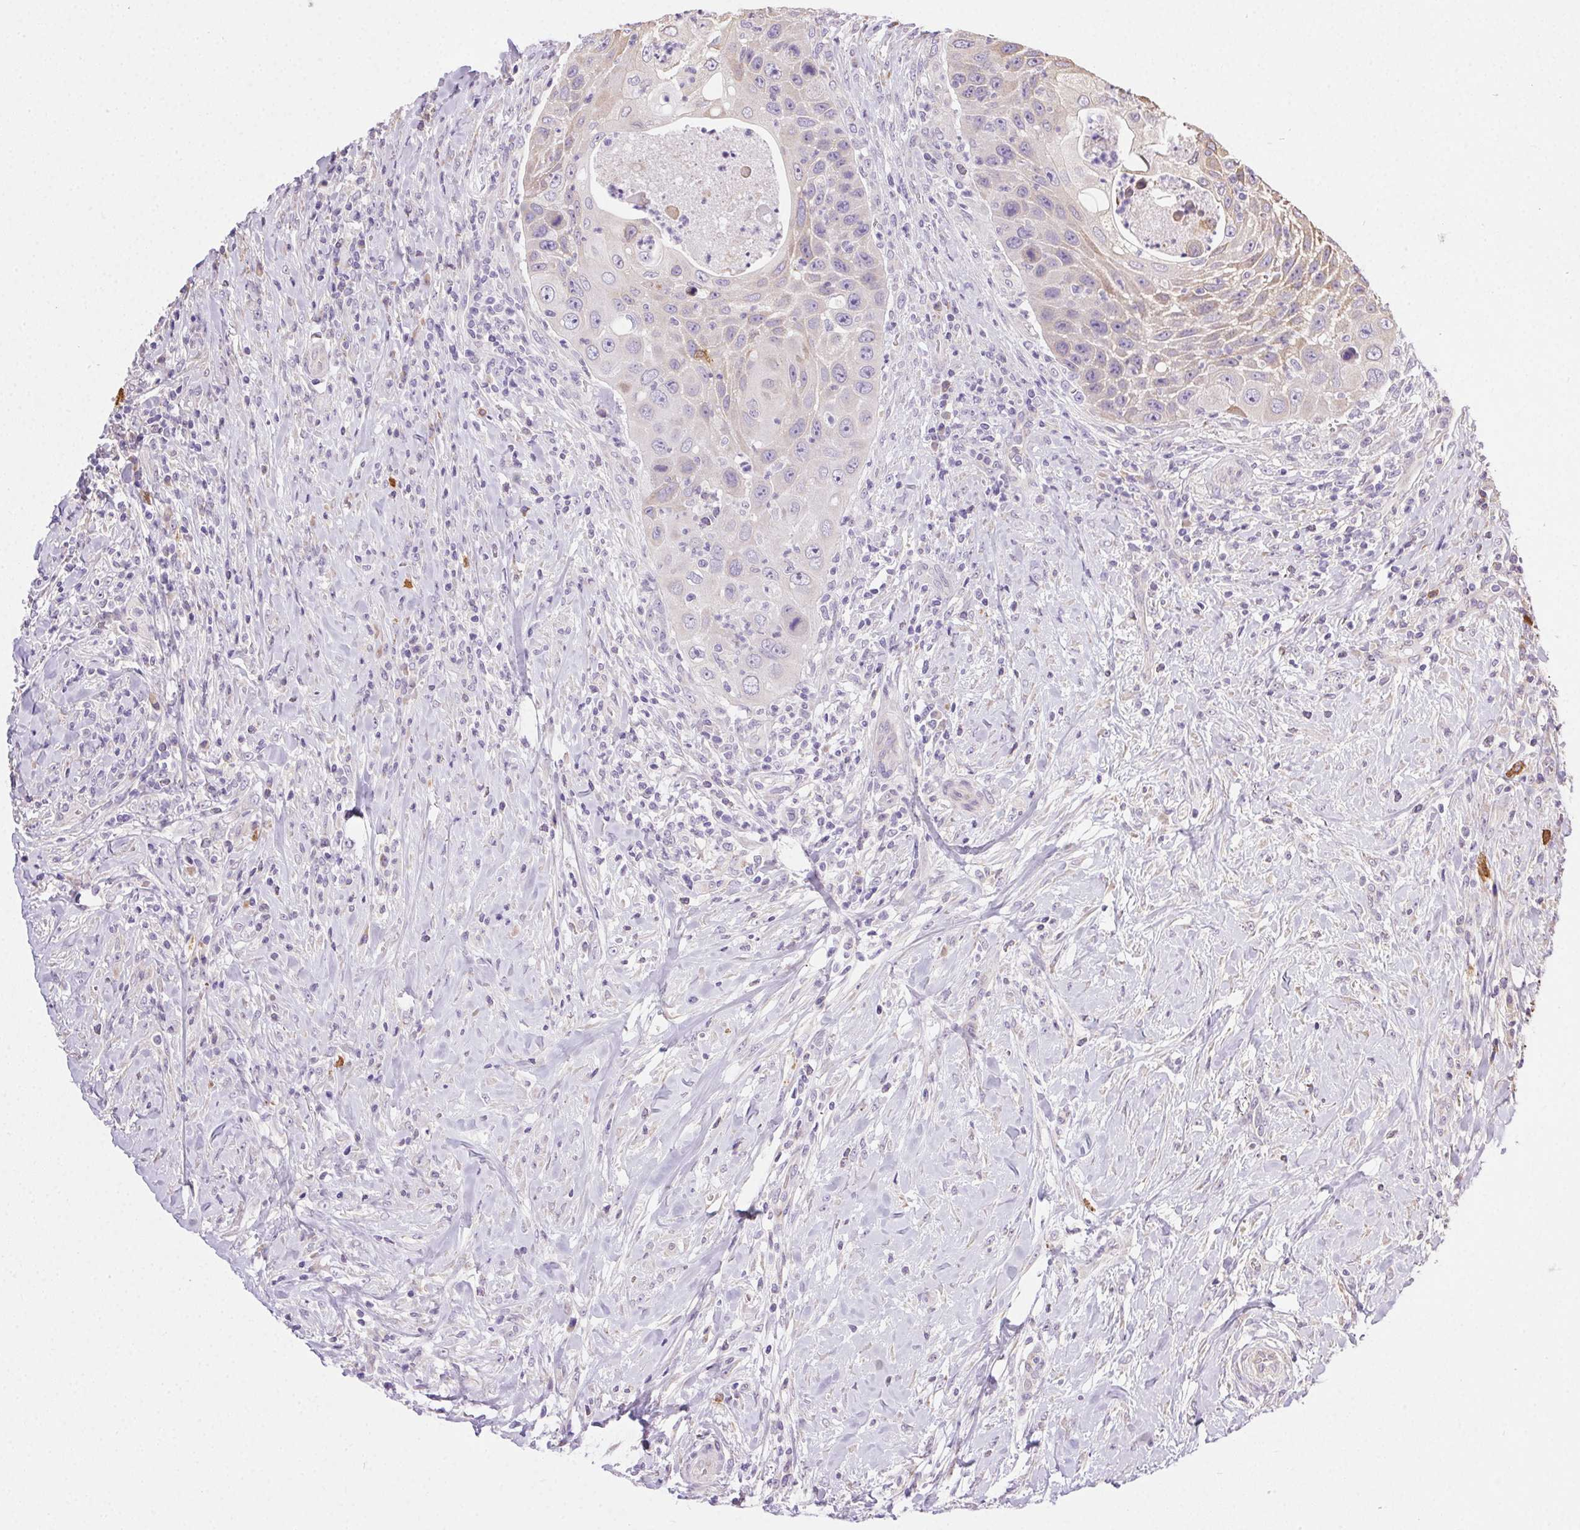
{"staining": {"intensity": "negative", "quantity": "none", "location": "none"}, "tissue": "head and neck cancer", "cell_type": "Tumor cells", "image_type": "cancer", "snomed": [{"axis": "morphology", "description": "Squamous cell carcinoma, NOS"}, {"axis": "topography", "description": "Head-Neck"}], "caption": "Head and neck squamous cell carcinoma was stained to show a protein in brown. There is no significant positivity in tumor cells.", "gene": "SNX31", "patient": {"sex": "male", "age": 69}}